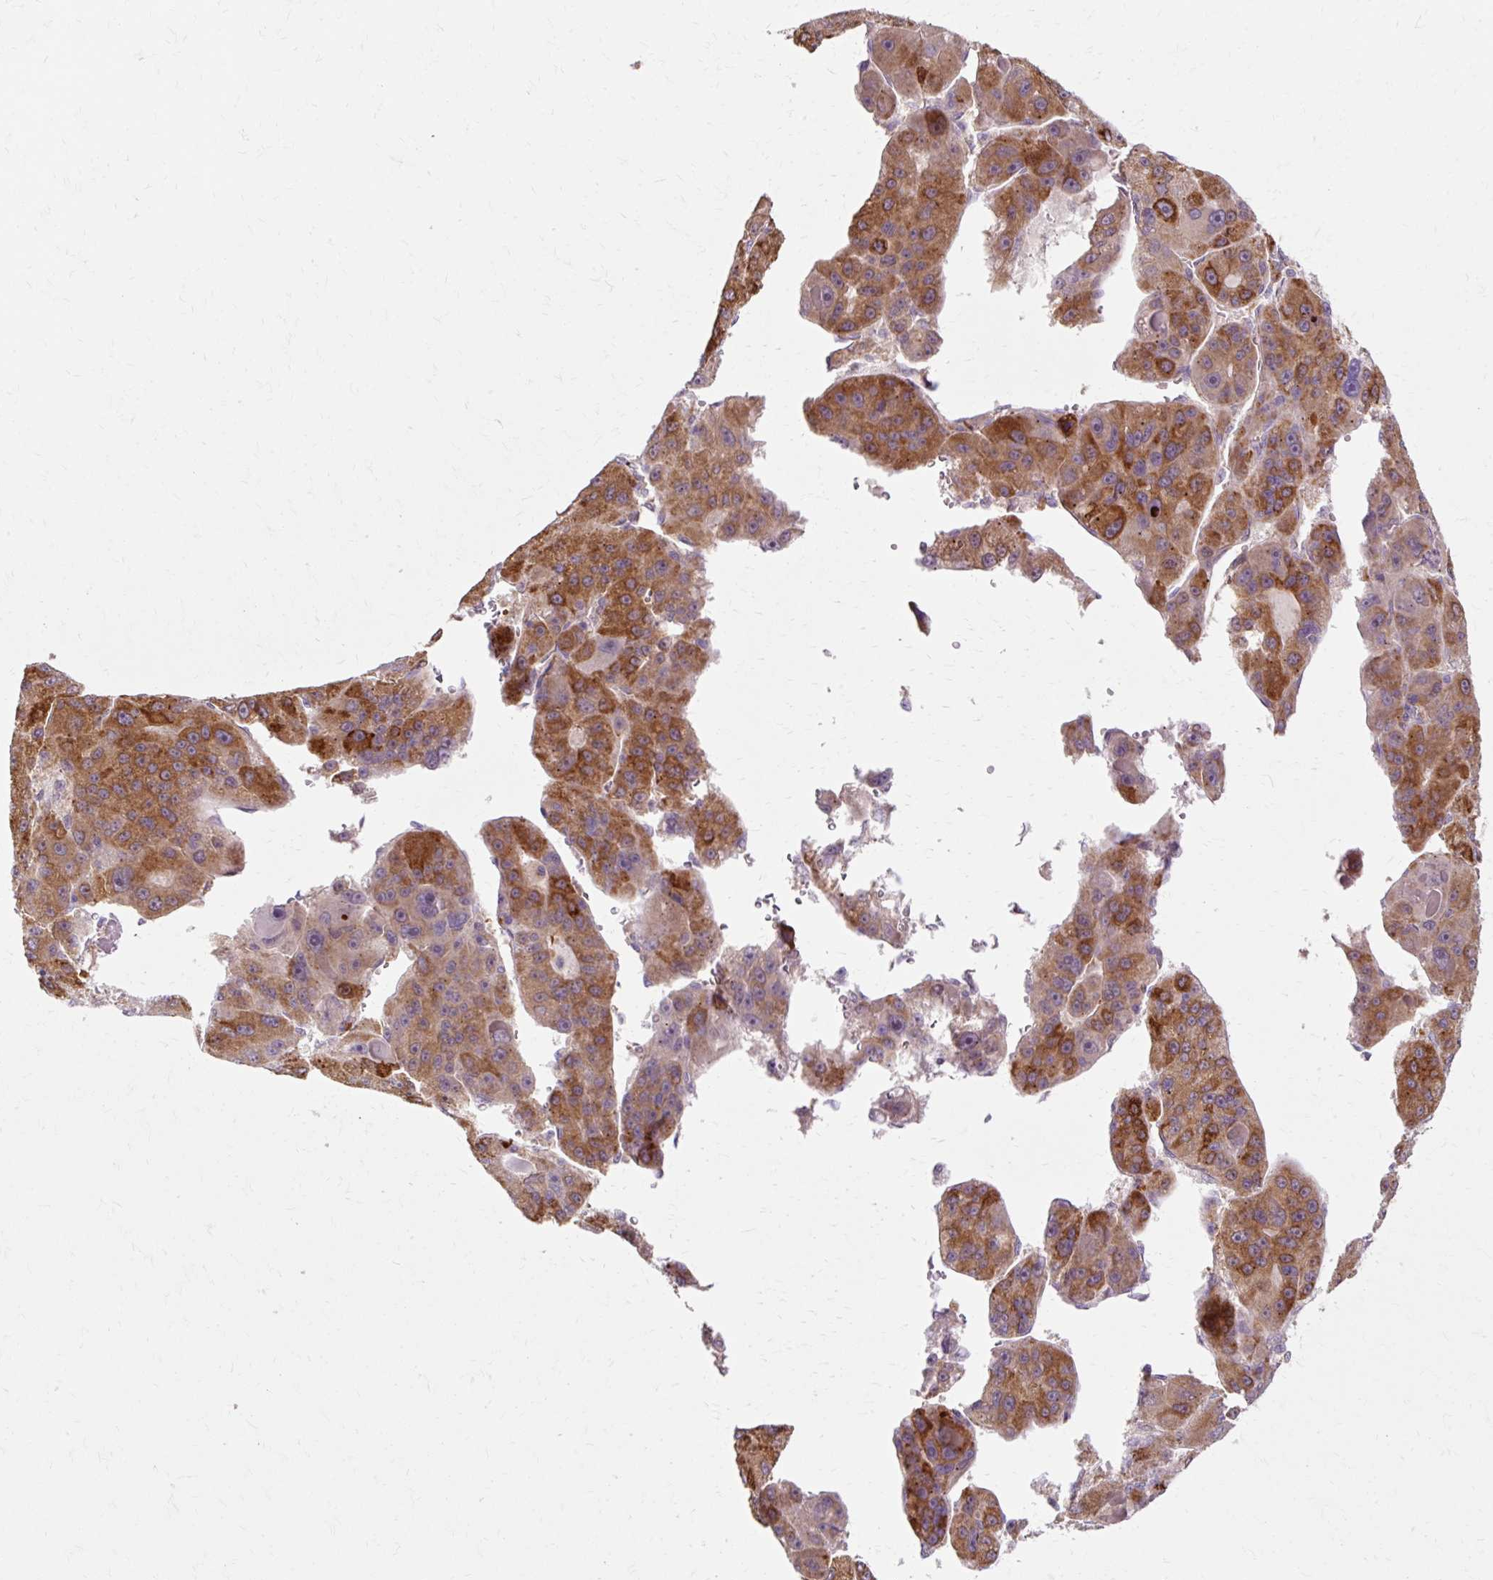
{"staining": {"intensity": "strong", "quantity": ">75%", "location": "cytoplasmic/membranous"}, "tissue": "liver cancer", "cell_type": "Tumor cells", "image_type": "cancer", "snomed": [{"axis": "morphology", "description": "Carcinoma, Hepatocellular, NOS"}, {"axis": "topography", "description": "Liver"}], "caption": "Protein expression analysis of human liver cancer (hepatocellular carcinoma) reveals strong cytoplasmic/membranous staining in approximately >75% of tumor cells.", "gene": "GEMIN2", "patient": {"sex": "male", "age": 76}}